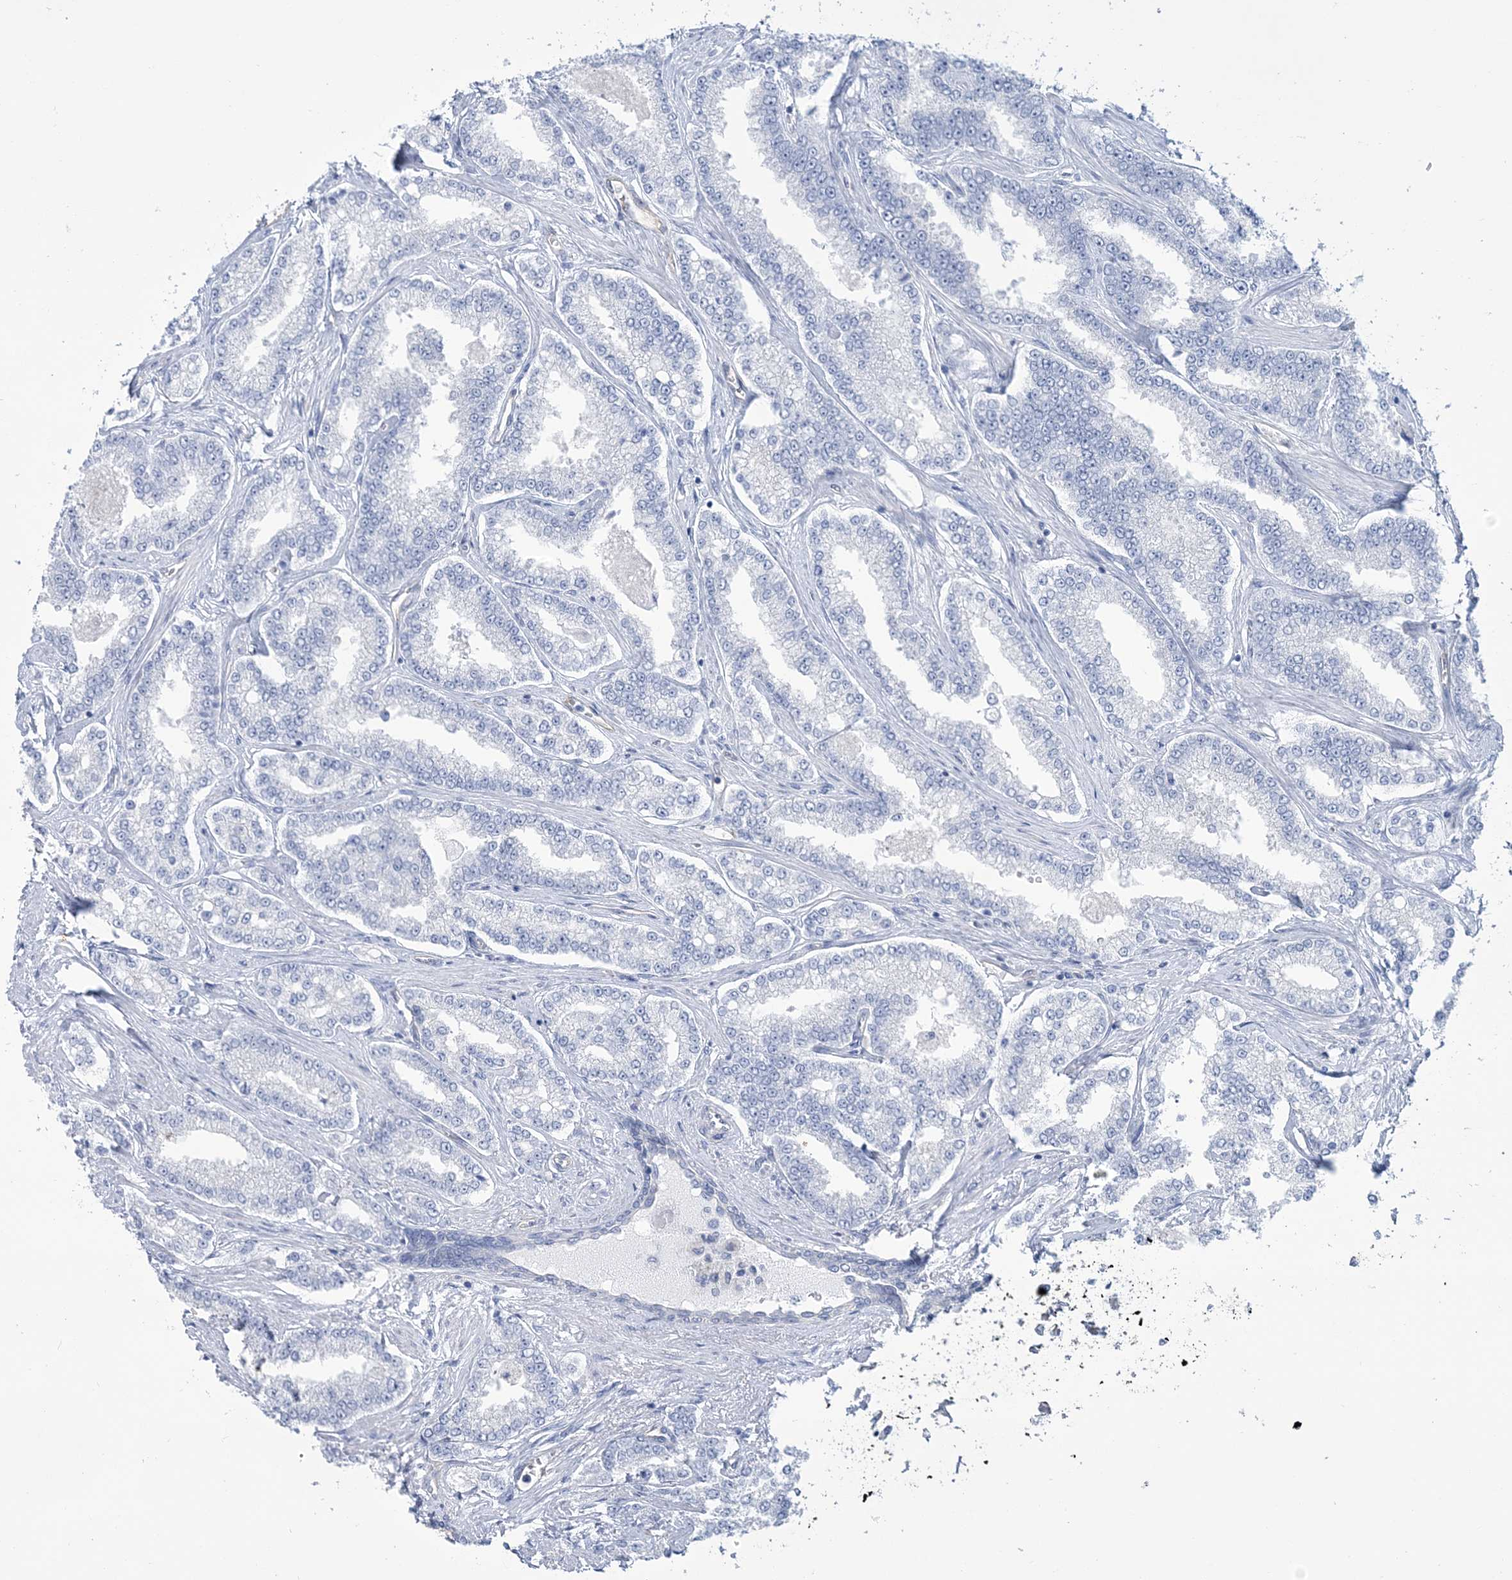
{"staining": {"intensity": "moderate", "quantity": "<25%", "location": "cytoplasmic/membranous"}, "tissue": "prostate cancer", "cell_type": "Tumor cells", "image_type": "cancer", "snomed": [{"axis": "morphology", "description": "Normal tissue, NOS"}, {"axis": "morphology", "description": "Adenocarcinoma, High grade"}, {"axis": "topography", "description": "Prostate"}], "caption": "High-grade adenocarcinoma (prostate) stained for a protein shows moderate cytoplasmic/membranous positivity in tumor cells.", "gene": "RAB11FIP5", "patient": {"sex": "male", "age": 83}}